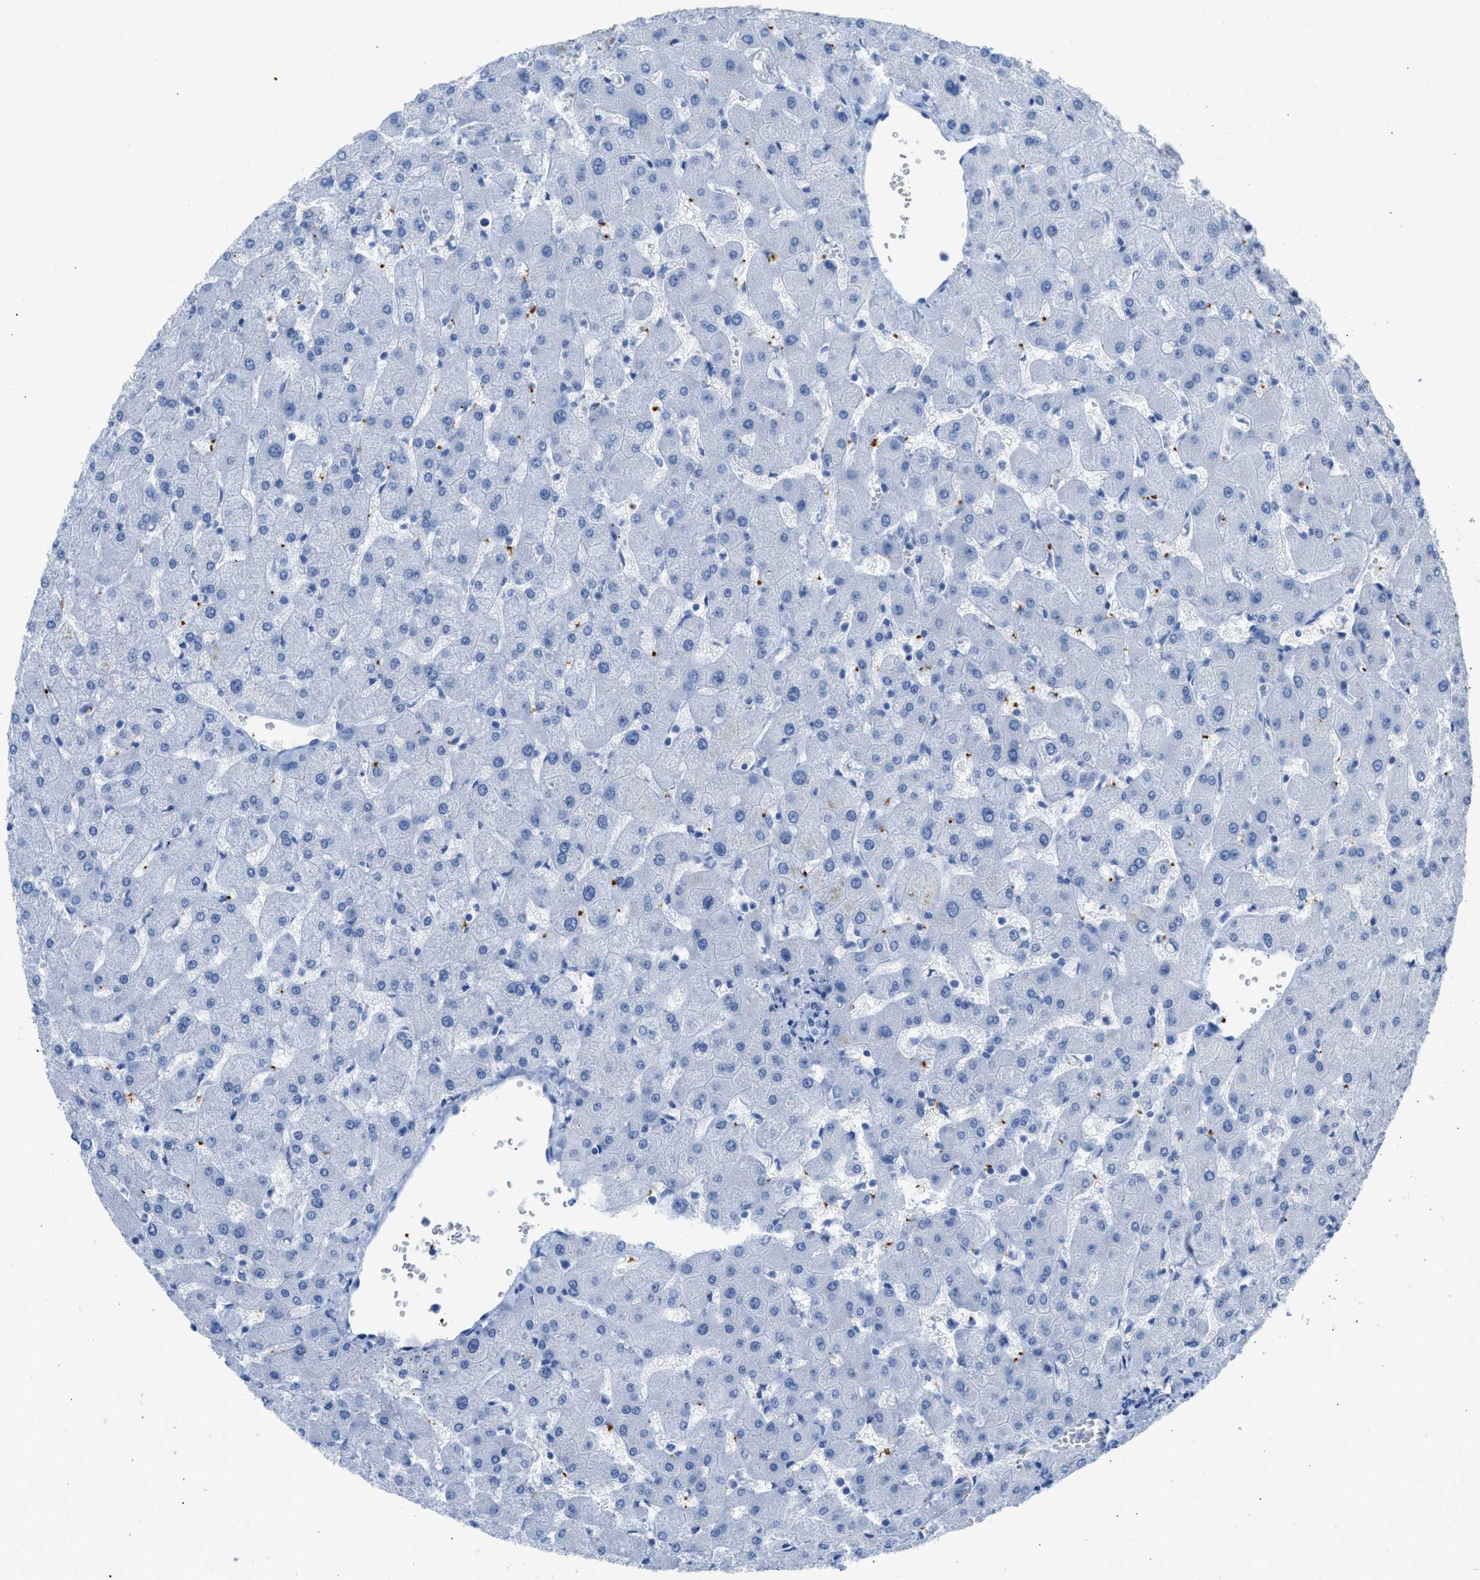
{"staining": {"intensity": "negative", "quantity": "none", "location": "none"}, "tissue": "liver", "cell_type": "Cholangiocytes", "image_type": "normal", "snomed": [{"axis": "morphology", "description": "Normal tissue, NOS"}, {"axis": "topography", "description": "Liver"}], "caption": "IHC photomicrograph of normal liver: human liver stained with DAB displays no significant protein positivity in cholangiocytes. Brightfield microscopy of immunohistochemistry (IHC) stained with DAB (brown) and hematoxylin (blue), captured at high magnification.", "gene": "FAIM2", "patient": {"sex": "female", "age": 63}}